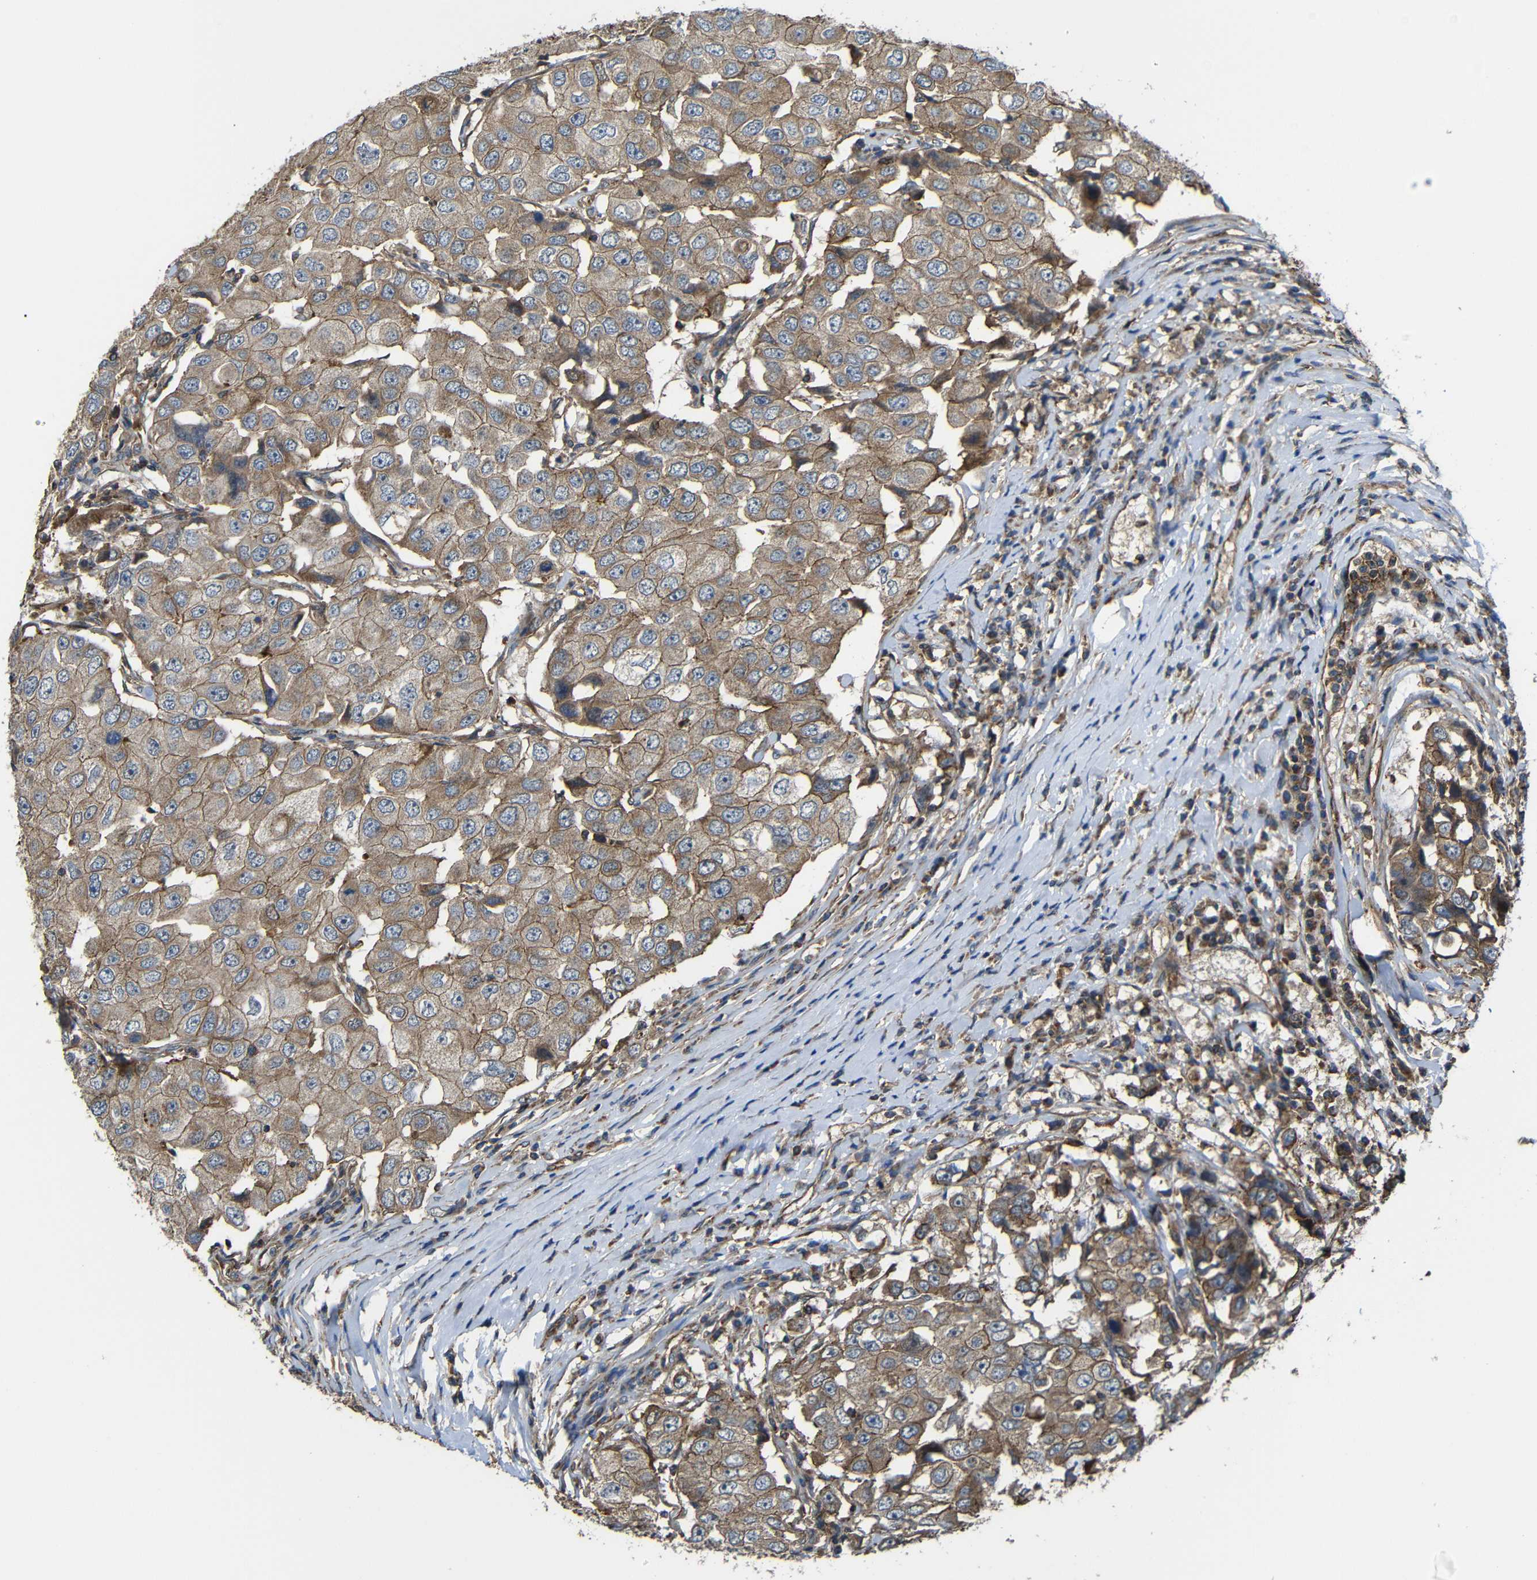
{"staining": {"intensity": "moderate", "quantity": ">75%", "location": "cytoplasmic/membranous"}, "tissue": "breast cancer", "cell_type": "Tumor cells", "image_type": "cancer", "snomed": [{"axis": "morphology", "description": "Duct carcinoma"}, {"axis": "topography", "description": "Breast"}], "caption": "Immunohistochemical staining of infiltrating ductal carcinoma (breast) displays medium levels of moderate cytoplasmic/membranous protein expression in approximately >75% of tumor cells.", "gene": "PTCH1", "patient": {"sex": "female", "age": 27}}